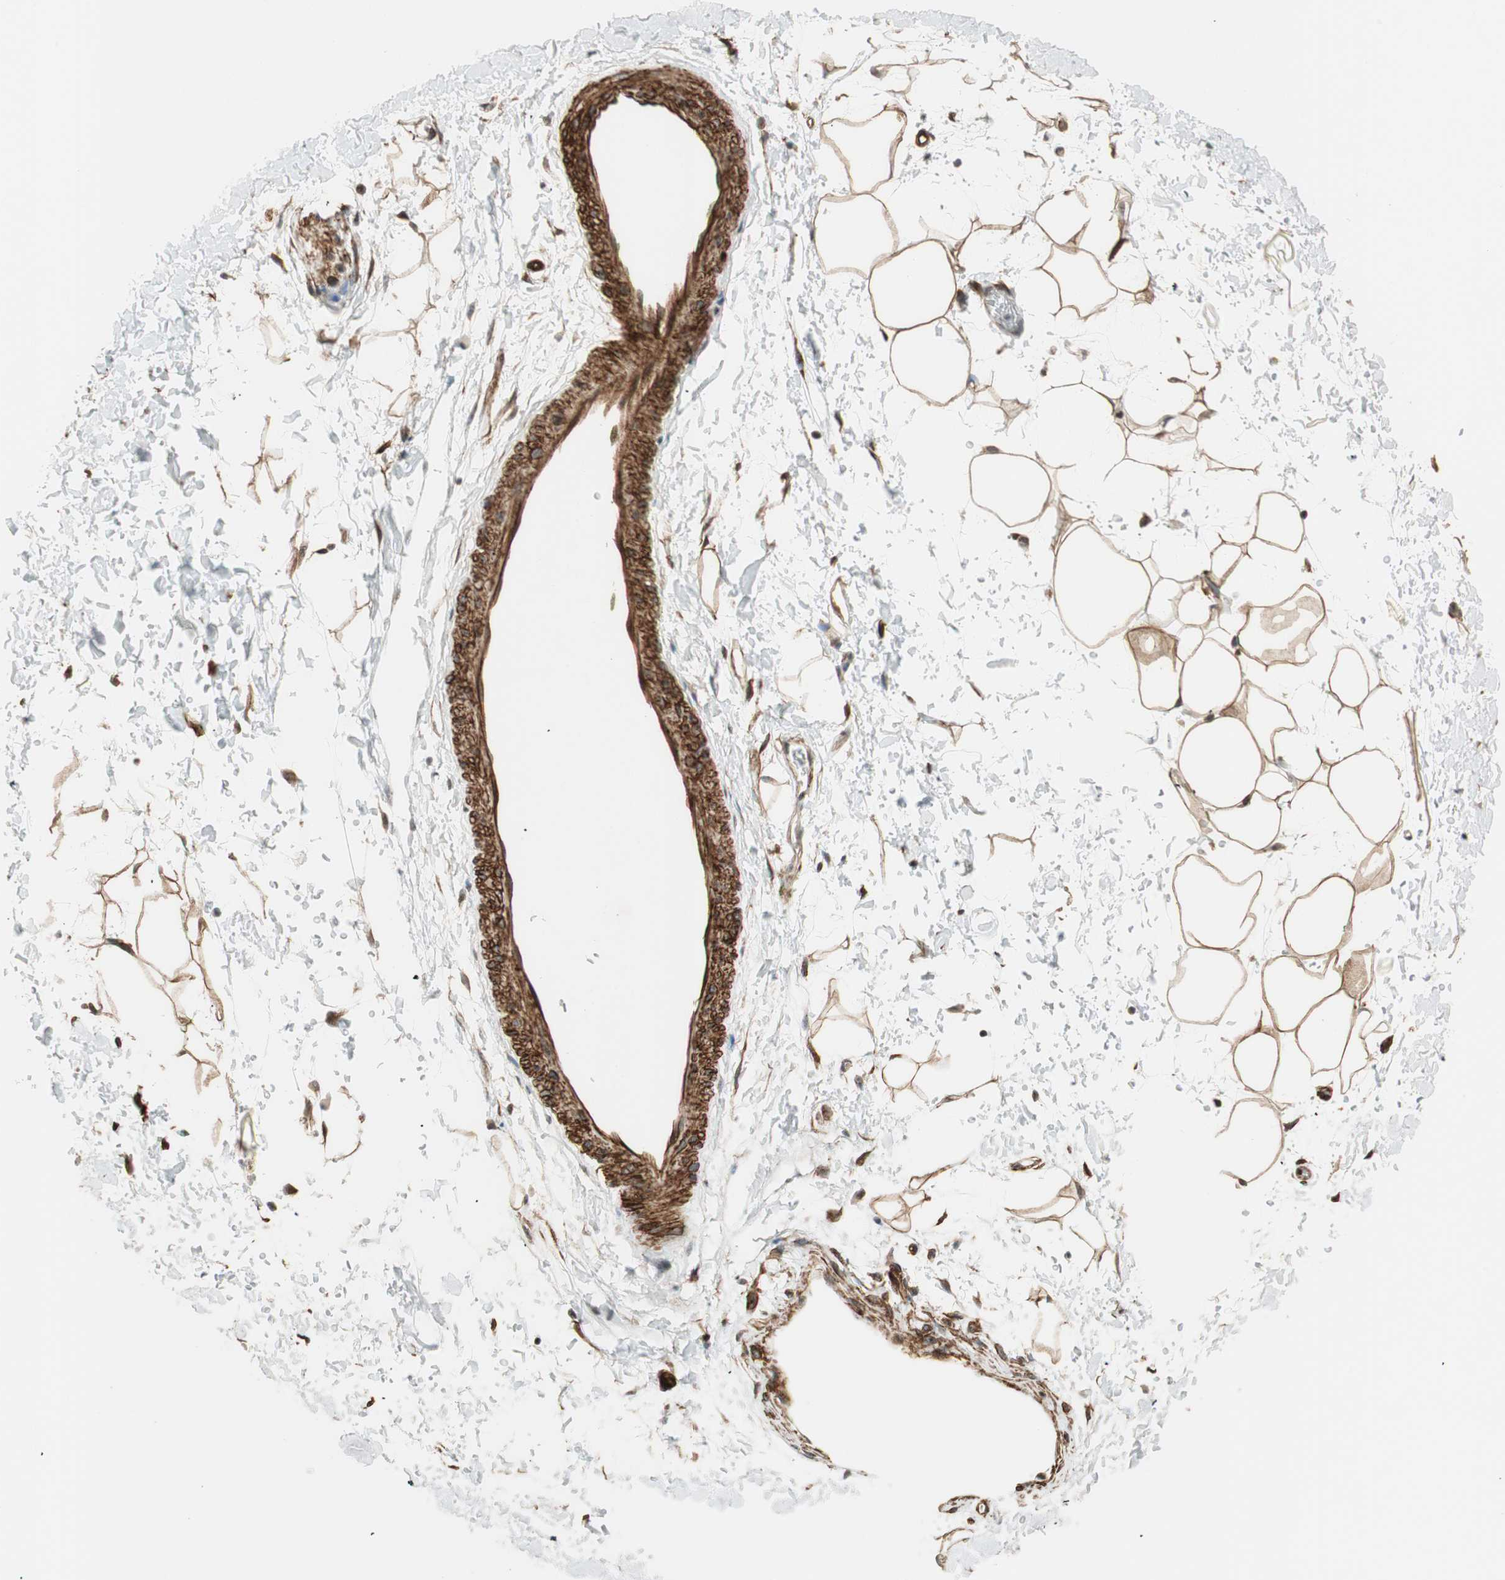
{"staining": {"intensity": "moderate", "quantity": ">75%", "location": "cytoplasmic/membranous,nuclear"}, "tissue": "adipose tissue", "cell_type": "Adipocytes", "image_type": "normal", "snomed": [{"axis": "morphology", "description": "Normal tissue, NOS"}, {"axis": "topography", "description": "Soft tissue"}], "caption": "Immunohistochemical staining of normal adipose tissue shows medium levels of moderate cytoplasmic/membranous,nuclear staining in approximately >75% of adipocytes.", "gene": "CDK19", "patient": {"sex": "male", "age": 72}}